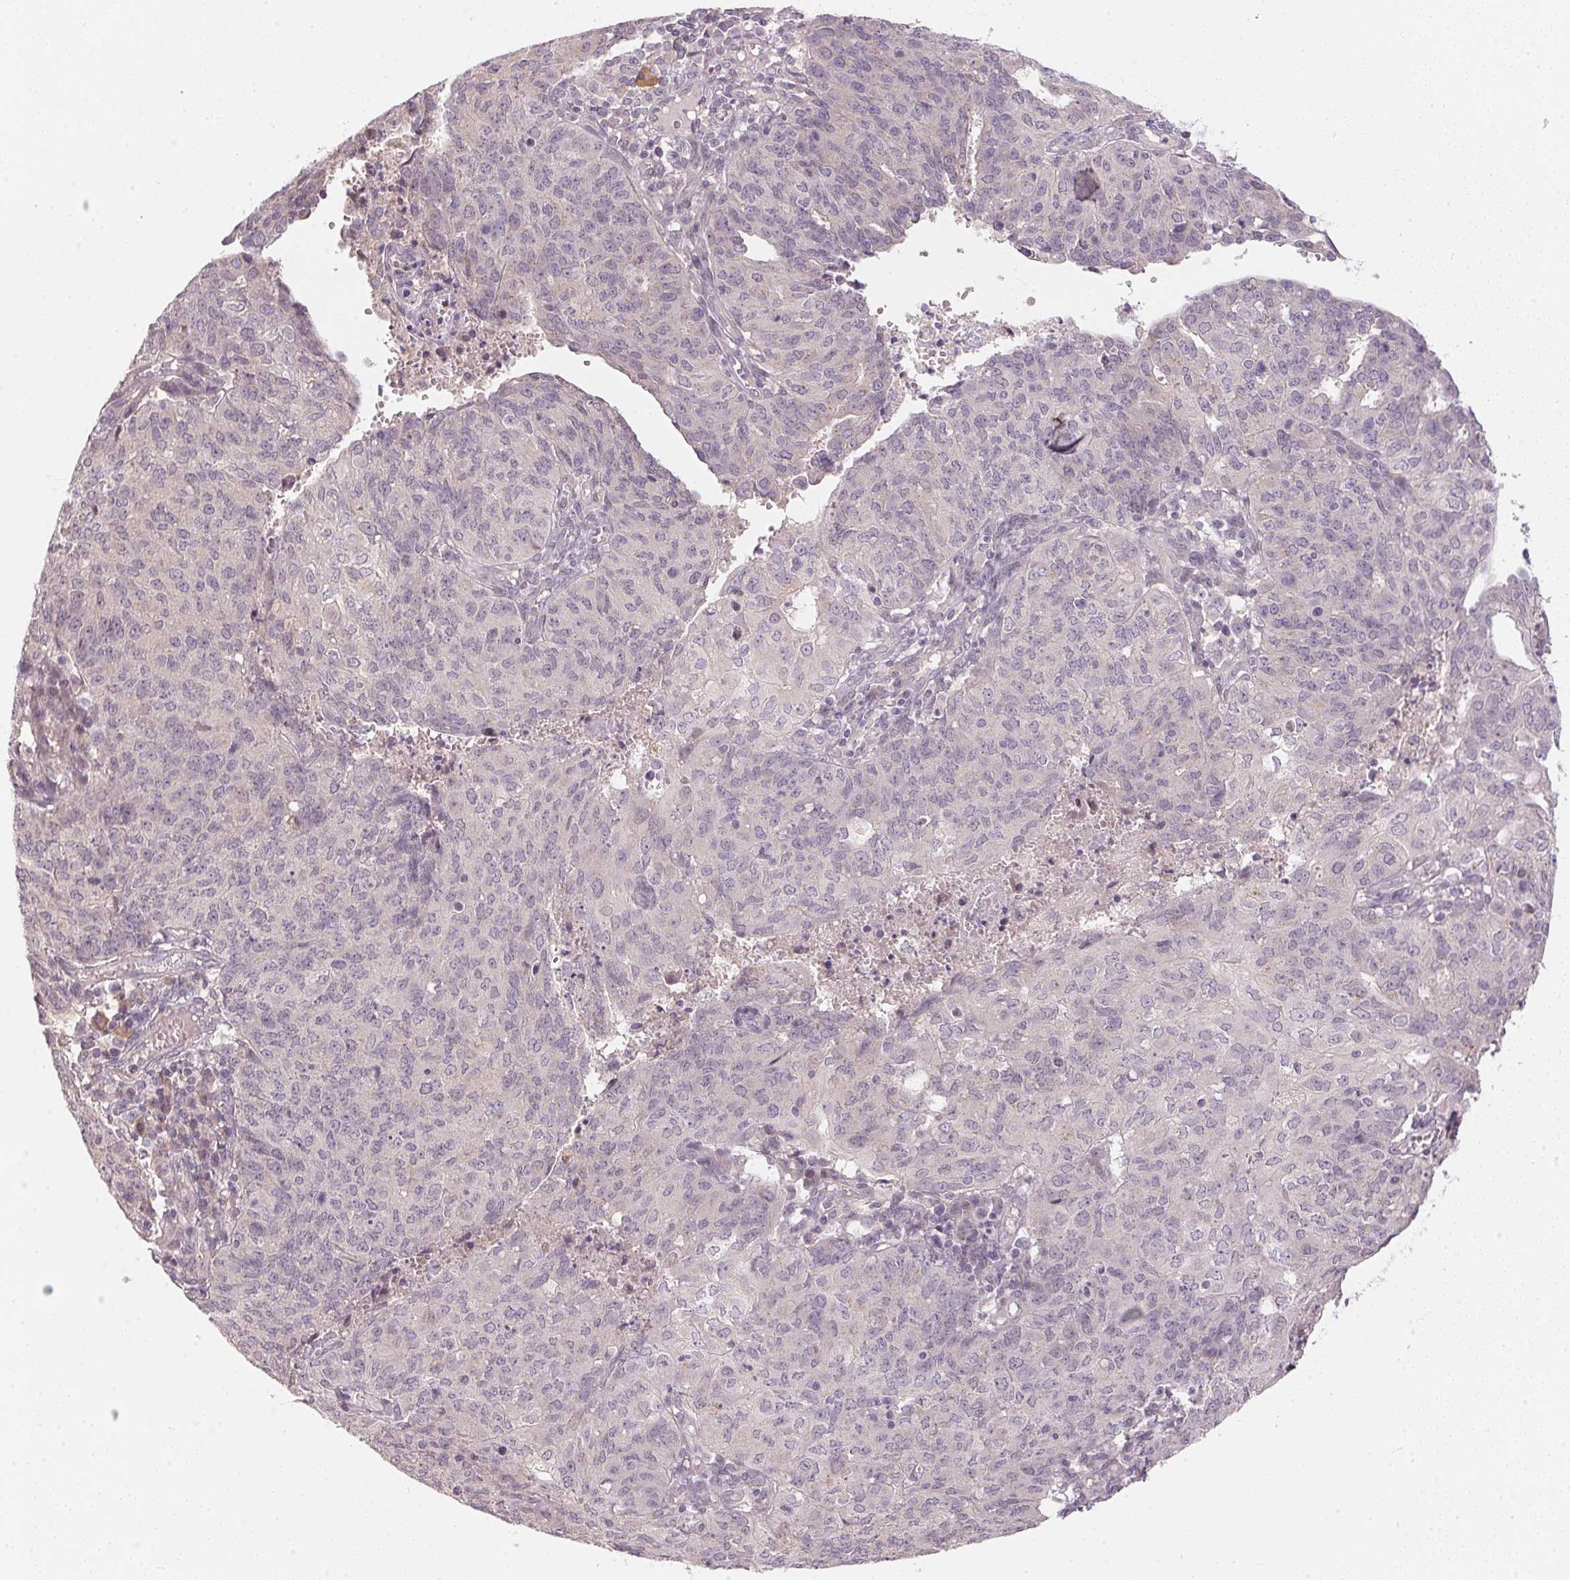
{"staining": {"intensity": "negative", "quantity": "none", "location": "none"}, "tissue": "endometrial cancer", "cell_type": "Tumor cells", "image_type": "cancer", "snomed": [{"axis": "morphology", "description": "Adenocarcinoma, NOS"}, {"axis": "topography", "description": "Endometrium"}], "caption": "The image demonstrates no staining of tumor cells in adenocarcinoma (endometrial).", "gene": "TTC23L", "patient": {"sex": "female", "age": 82}}